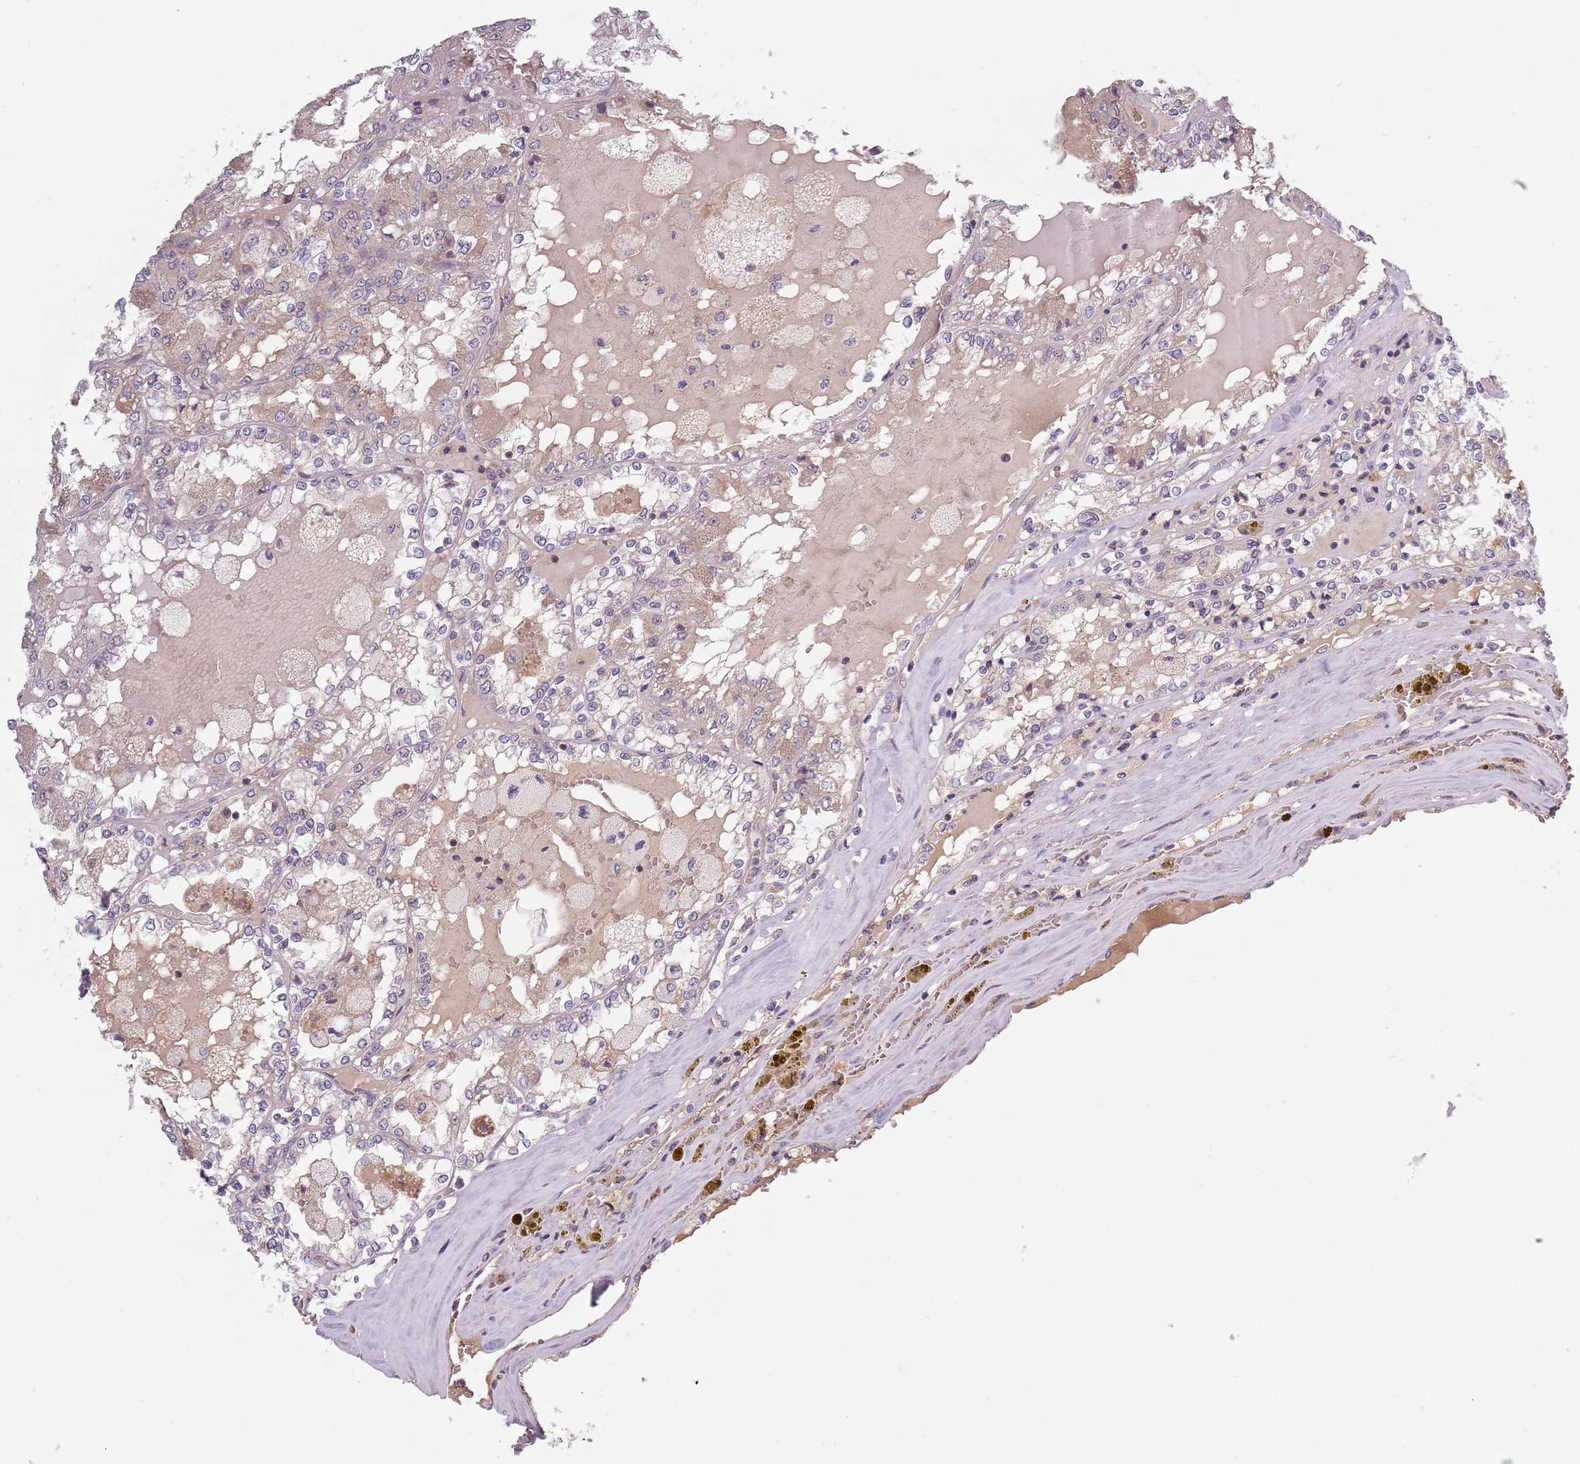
{"staining": {"intensity": "weak", "quantity": "<25%", "location": "cytoplasmic/membranous"}, "tissue": "renal cancer", "cell_type": "Tumor cells", "image_type": "cancer", "snomed": [{"axis": "morphology", "description": "Adenocarcinoma, NOS"}, {"axis": "topography", "description": "Kidney"}], "caption": "Immunohistochemical staining of human renal cancer reveals no significant expression in tumor cells.", "gene": "ASB13", "patient": {"sex": "female", "age": 56}}